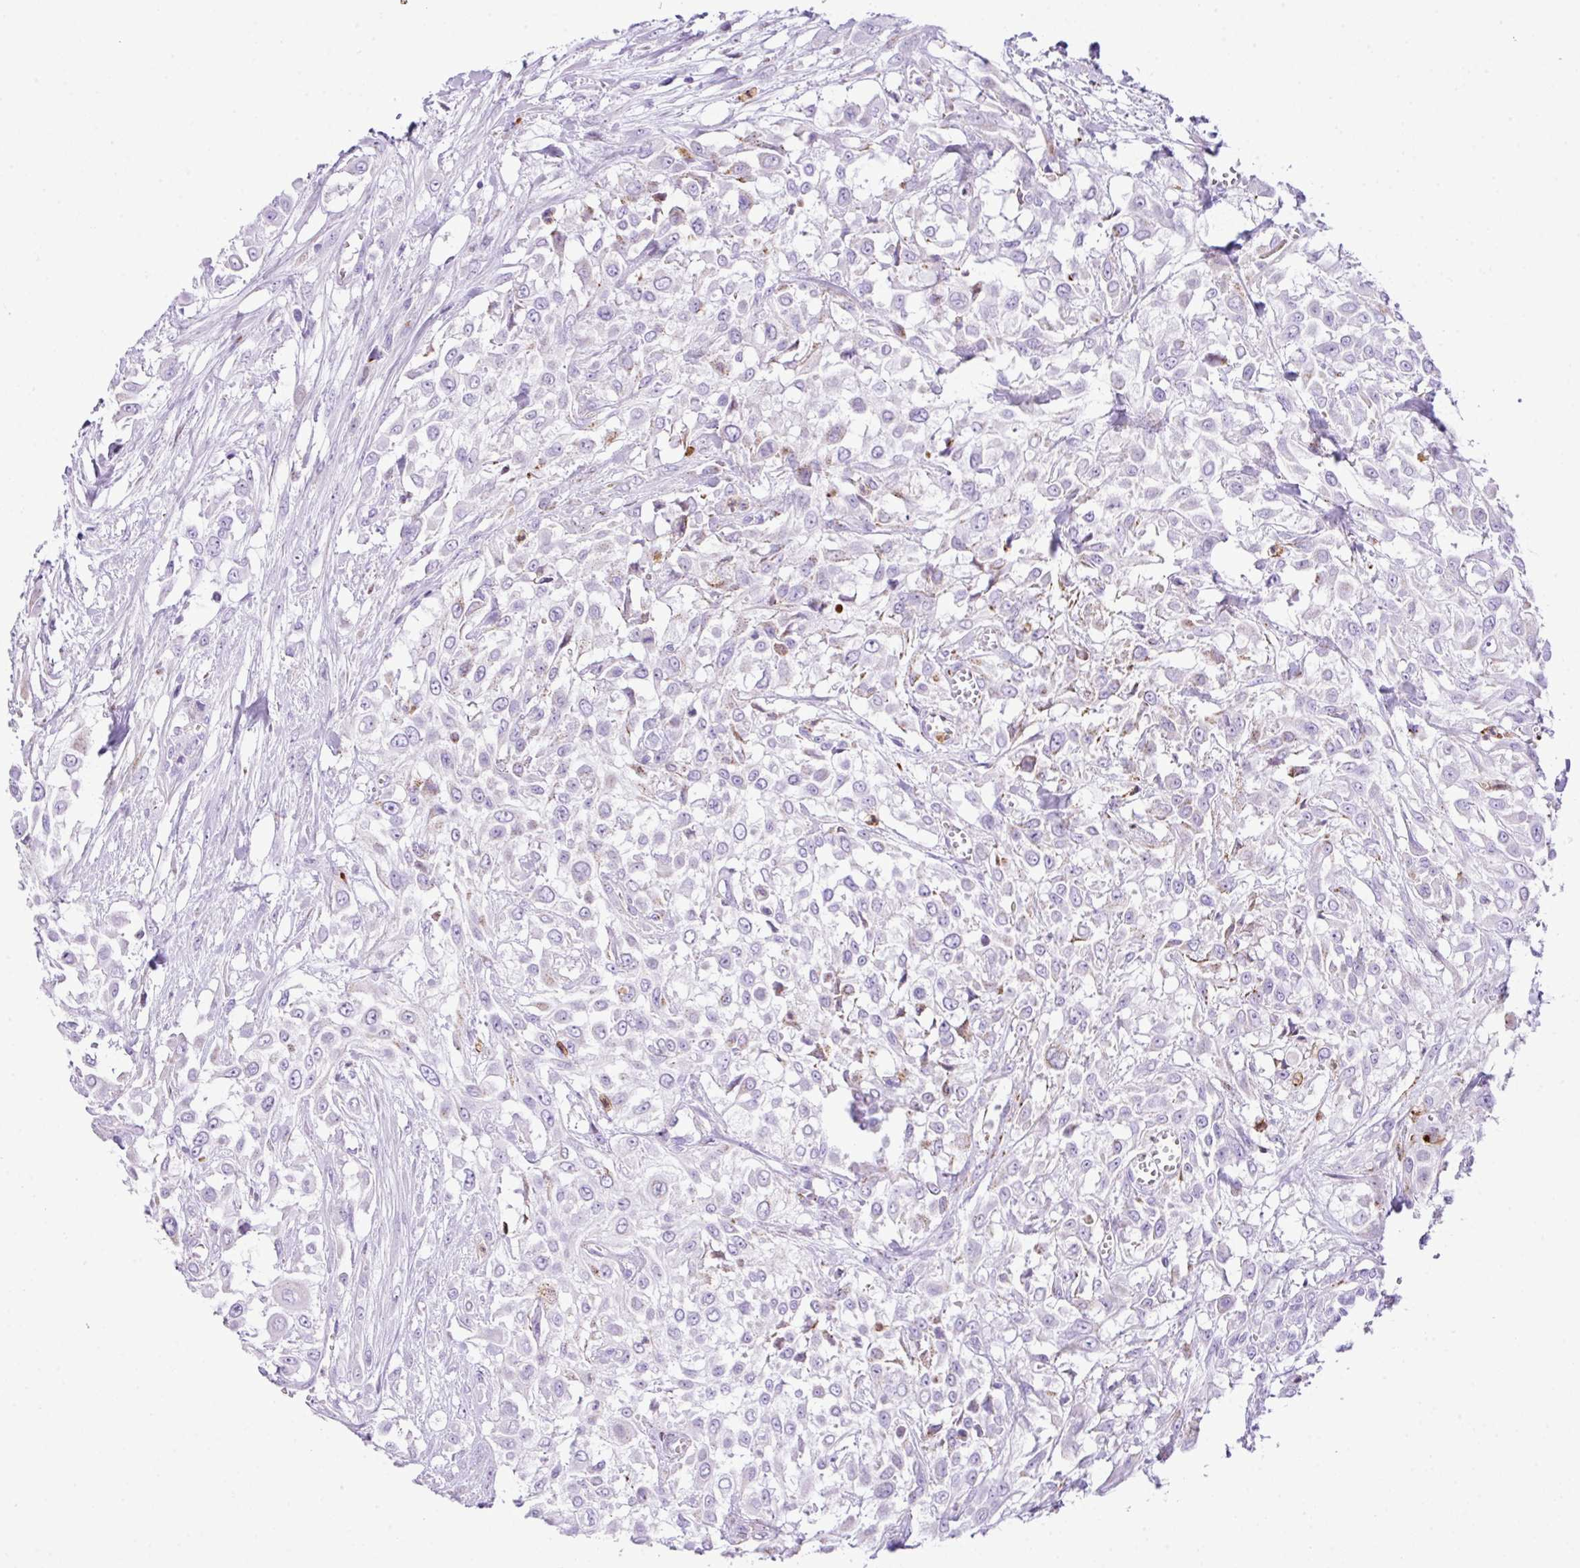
{"staining": {"intensity": "moderate", "quantity": "<25%", "location": "cytoplasmic/membranous"}, "tissue": "urothelial cancer", "cell_type": "Tumor cells", "image_type": "cancer", "snomed": [{"axis": "morphology", "description": "Urothelial carcinoma, High grade"}, {"axis": "topography", "description": "Urinary bladder"}], "caption": "Protein expression analysis of human urothelial cancer reveals moderate cytoplasmic/membranous positivity in approximately <25% of tumor cells.", "gene": "RCAN2", "patient": {"sex": "male", "age": 57}}